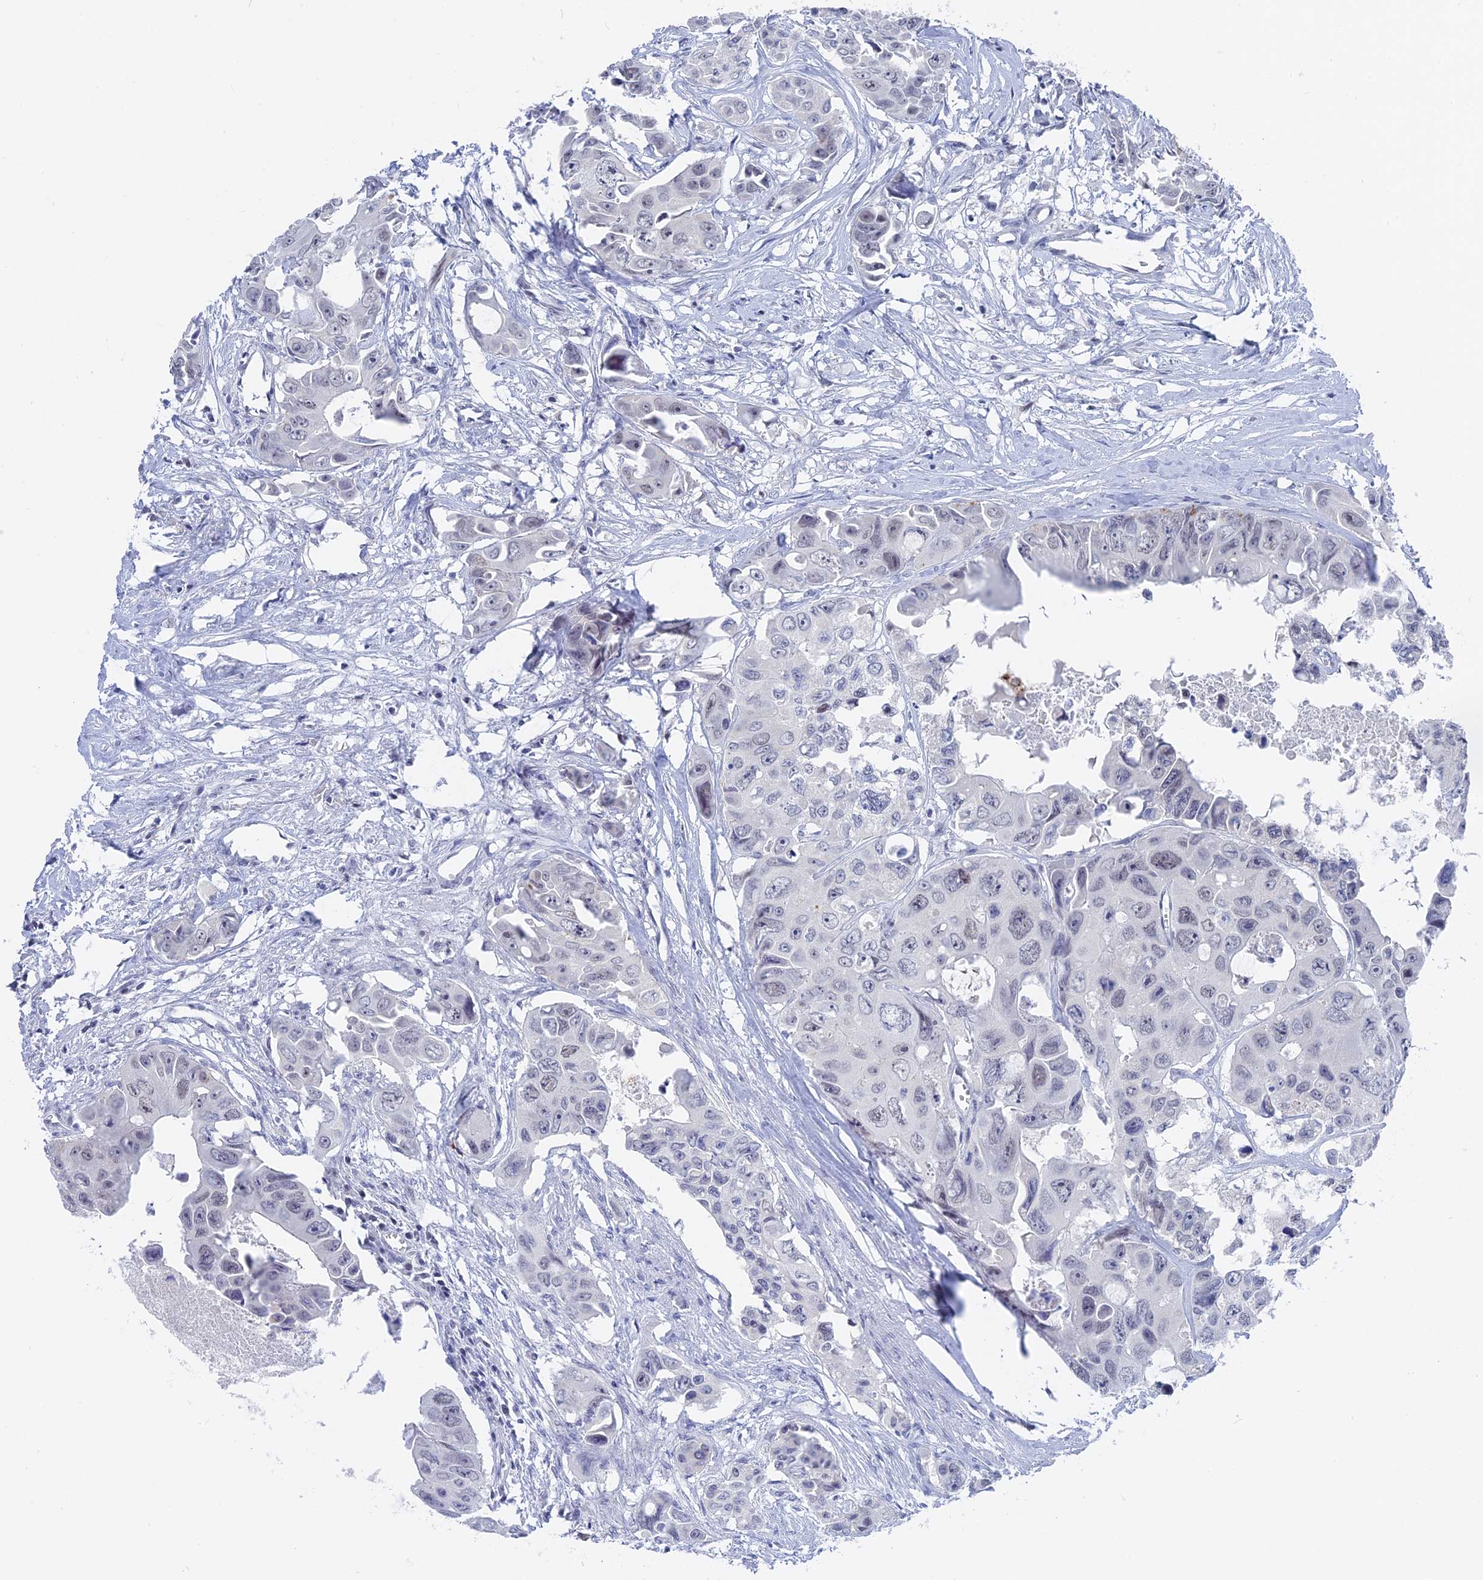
{"staining": {"intensity": "negative", "quantity": "none", "location": "none"}, "tissue": "colorectal cancer", "cell_type": "Tumor cells", "image_type": "cancer", "snomed": [{"axis": "morphology", "description": "Adenocarcinoma, NOS"}, {"axis": "topography", "description": "Rectum"}], "caption": "IHC photomicrograph of human colorectal cancer stained for a protein (brown), which displays no staining in tumor cells.", "gene": "BRD2", "patient": {"sex": "male", "age": 87}}